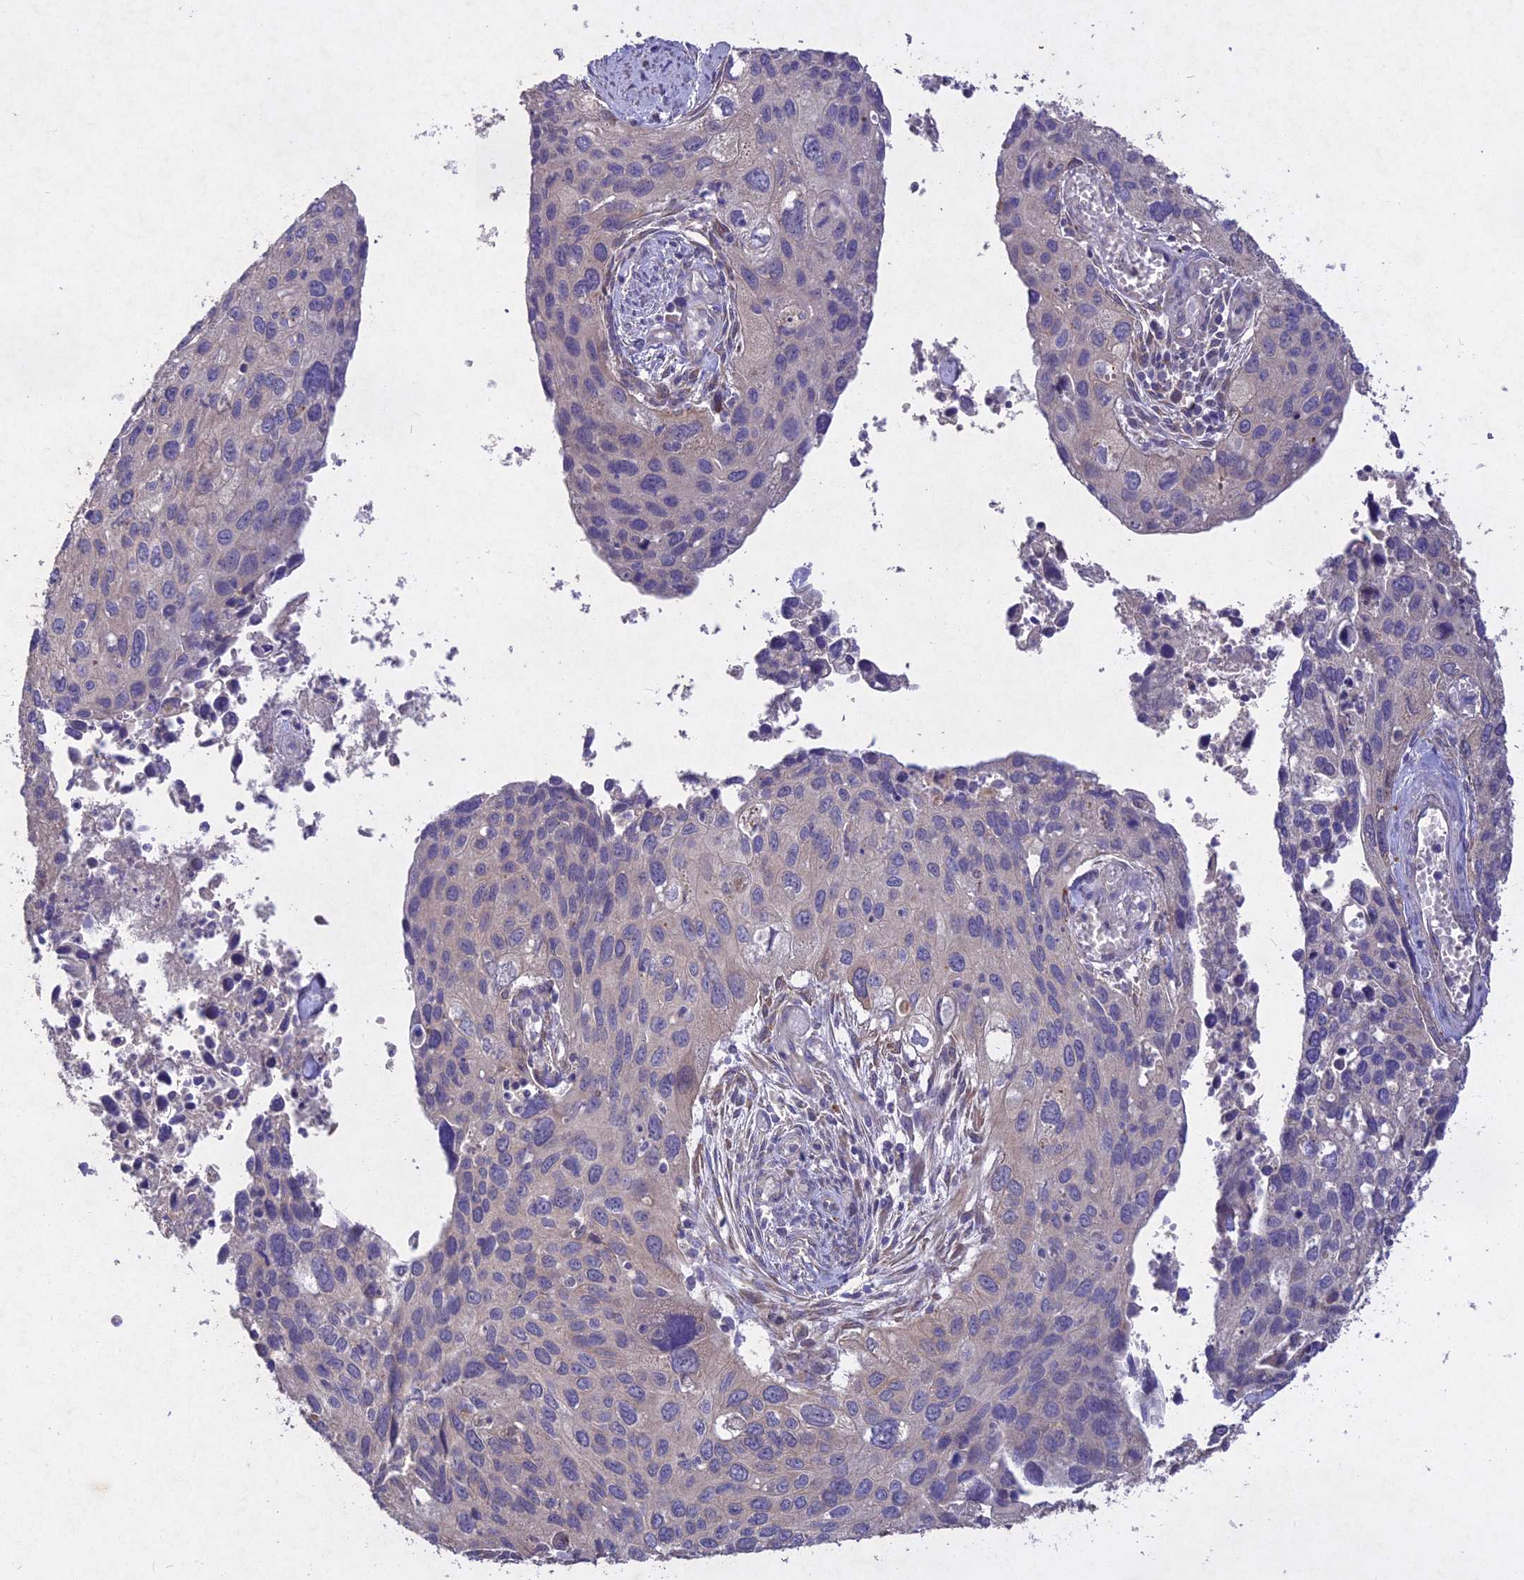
{"staining": {"intensity": "negative", "quantity": "none", "location": "none"}, "tissue": "cervical cancer", "cell_type": "Tumor cells", "image_type": "cancer", "snomed": [{"axis": "morphology", "description": "Squamous cell carcinoma, NOS"}, {"axis": "topography", "description": "Cervix"}], "caption": "An image of cervical squamous cell carcinoma stained for a protein demonstrates no brown staining in tumor cells.", "gene": "SLC26A4", "patient": {"sex": "female", "age": 55}}